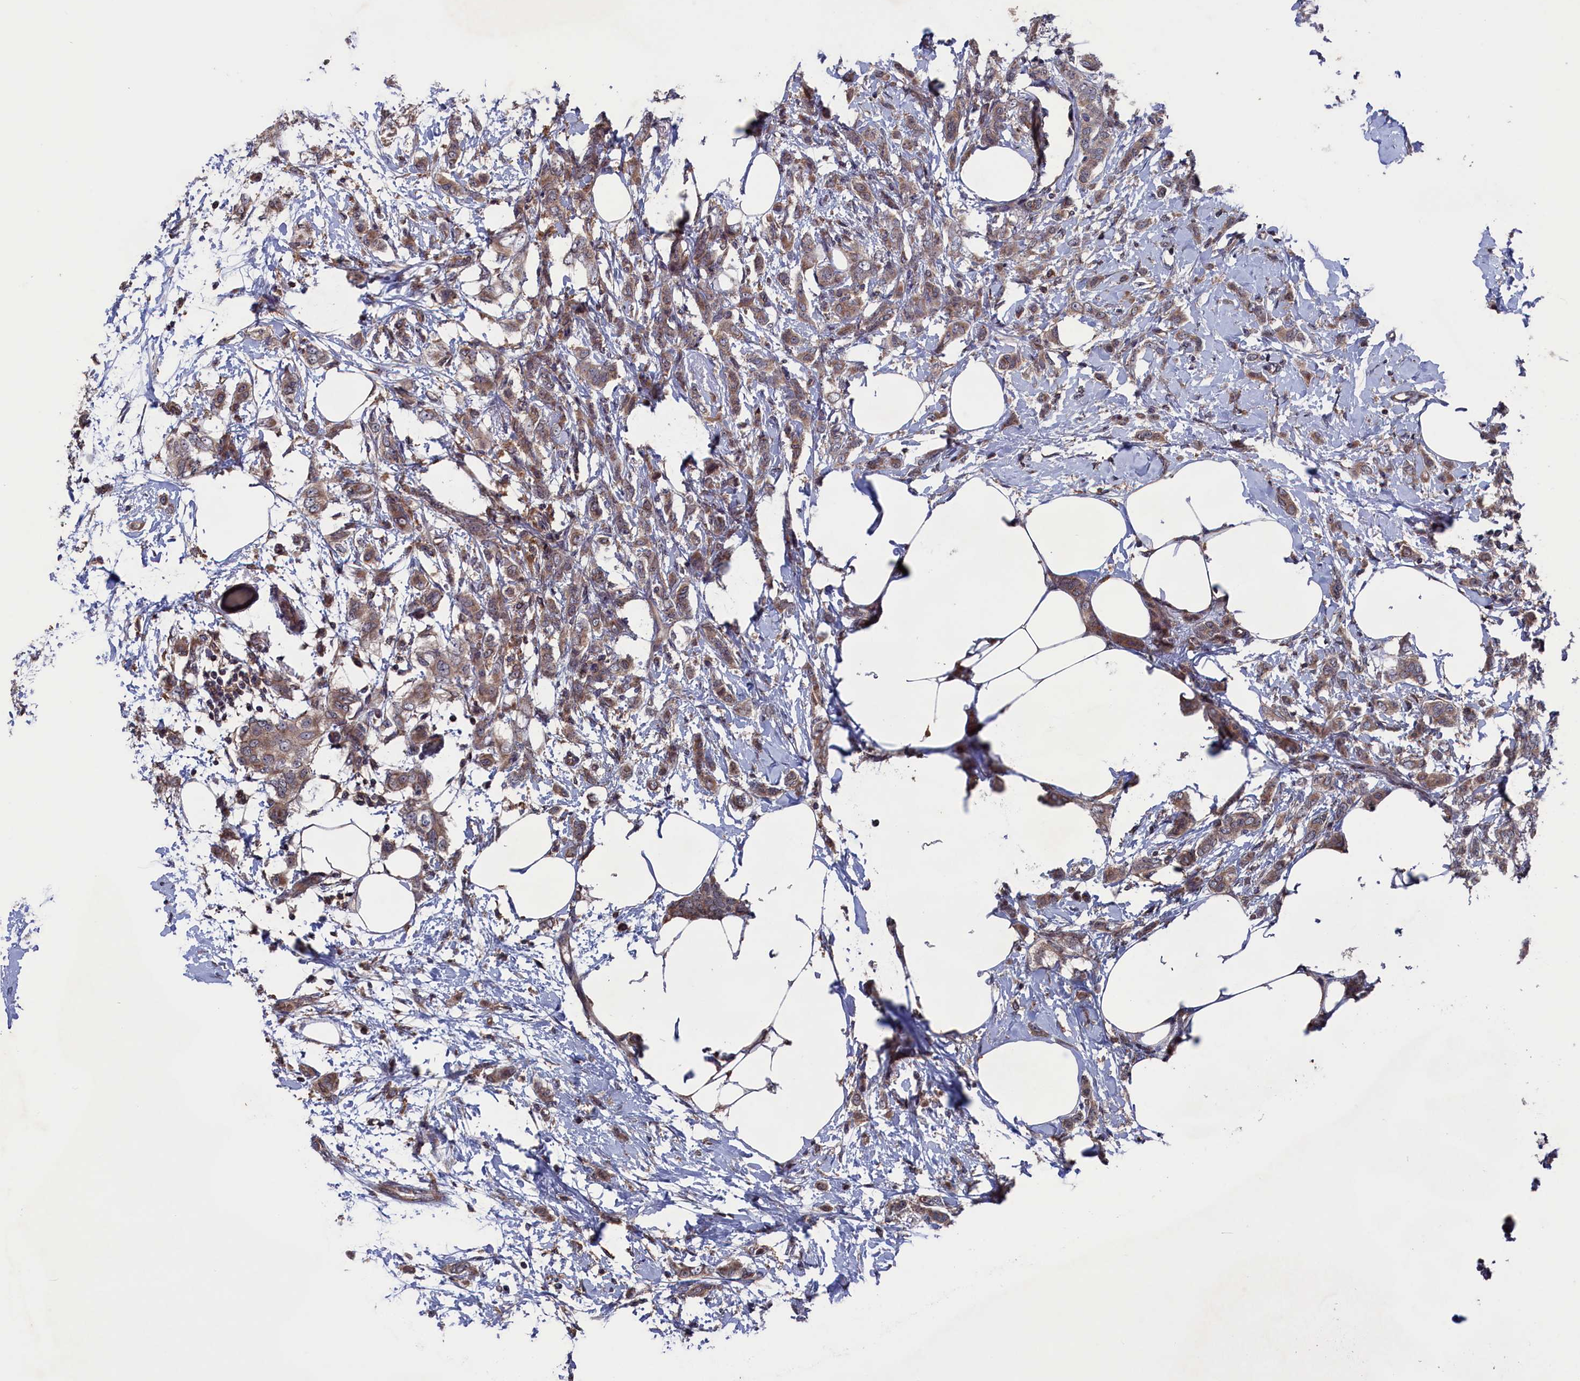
{"staining": {"intensity": "moderate", "quantity": ">75%", "location": "cytoplasmic/membranous"}, "tissue": "breast cancer", "cell_type": "Tumor cells", "image_type": "cancer", "snomed": [{"axis": "morphology", "description": "Duct carcinoma"}, {"axis": "topography", "description": "Breast"}], "caption": "Human breast cancer stained with a brown dye exhibits moderate cytoplasmic/membranous positive staining in about >75% of tumor cells.", "gene": "SPATA13", "patient": {"sex": "female", "age": 72}}